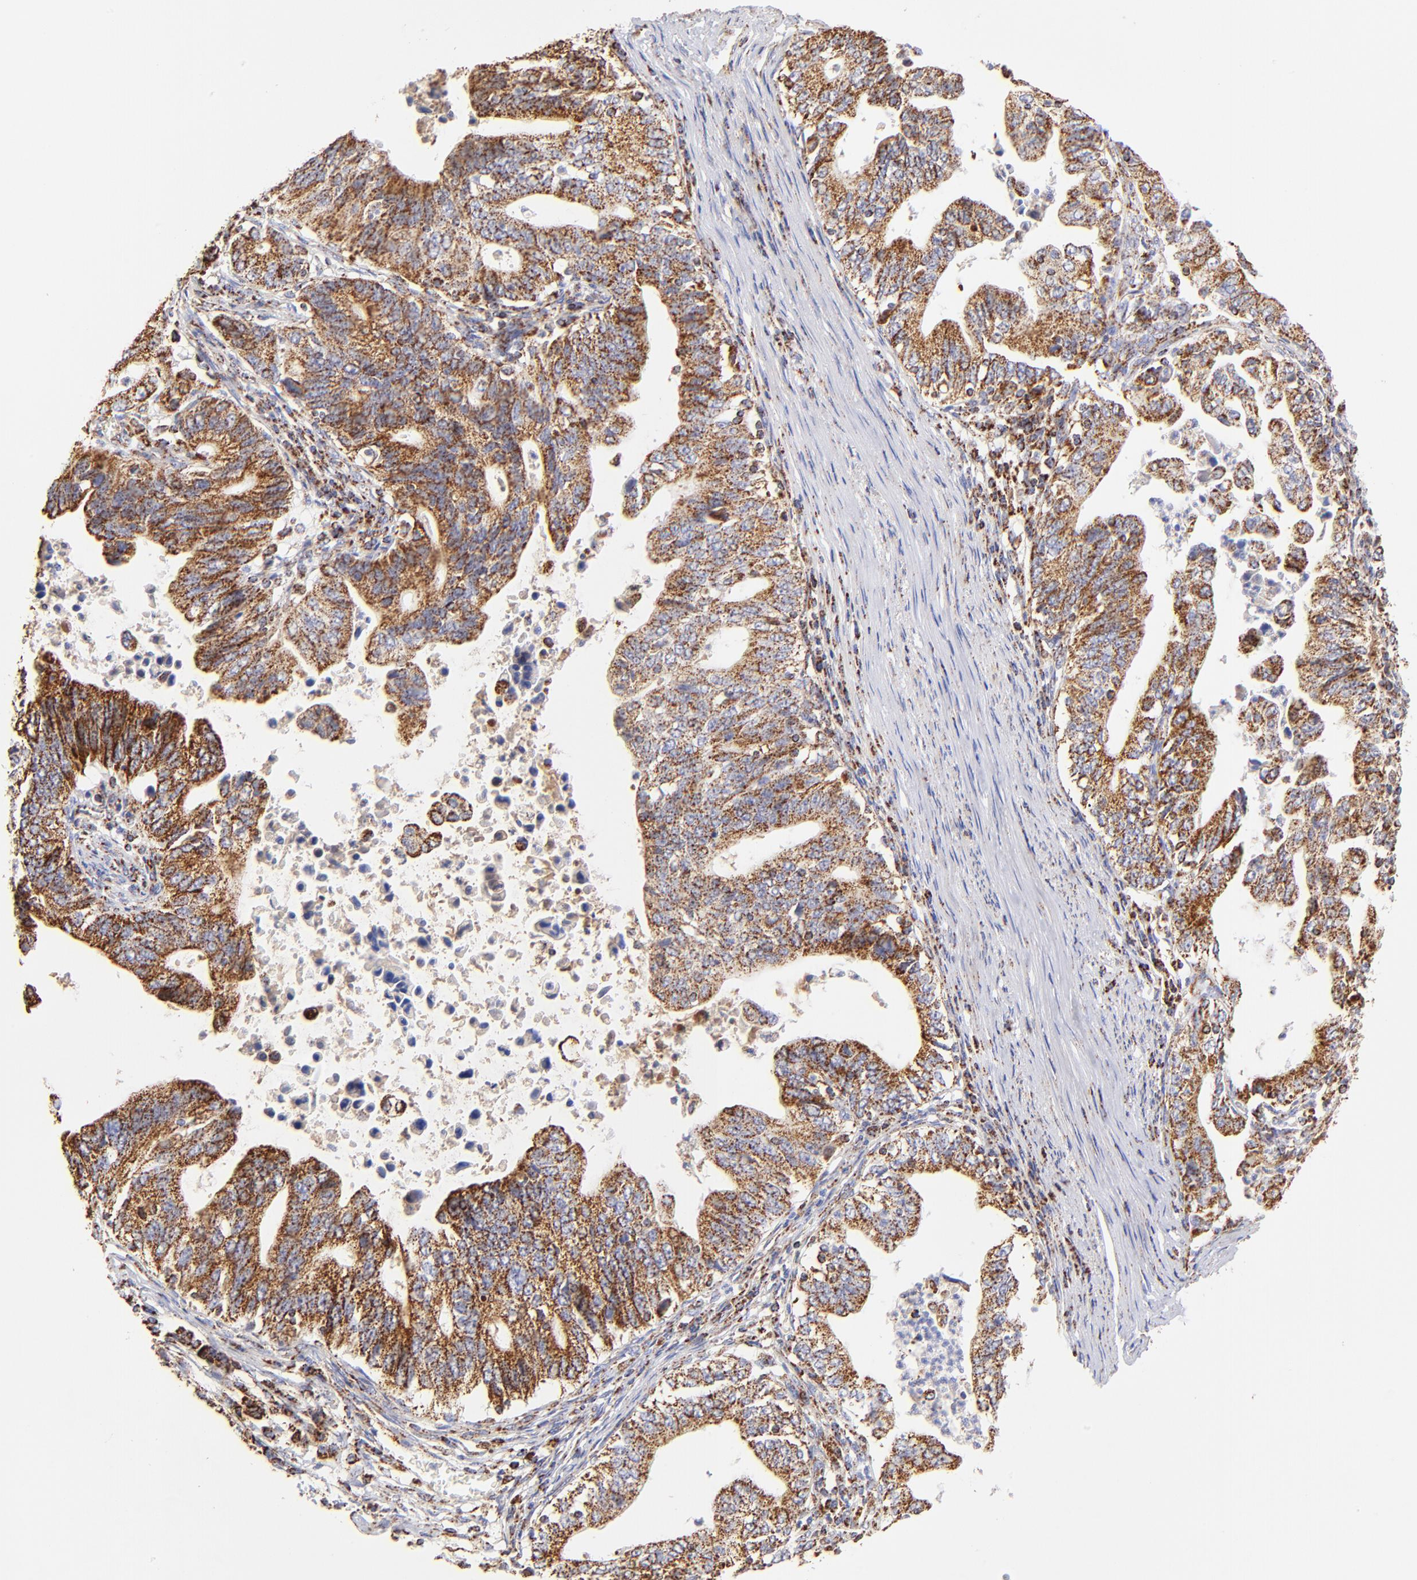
{"staining": {"intensity": "strong", "quantity": ">75%", "location": "cytoplasmic/membranous"}, "tissue": "stomach cancer", "cell_type": "Tumor cells", "image_type": "cancer", "snomed": [{"axis": "morphology", "description": "Adenocarcinoma, NOS"}, {"axis": "topography", "description": "Stomach, upper"}], "caption": "Approximately >75% of tumor cells in human stomach cancer display strong cytoplasmic/membranous protein staining as visualized by brown immunohistochemical staining.", "gene": "ECH1", "patient": {"sex": "female", "age": 50}}